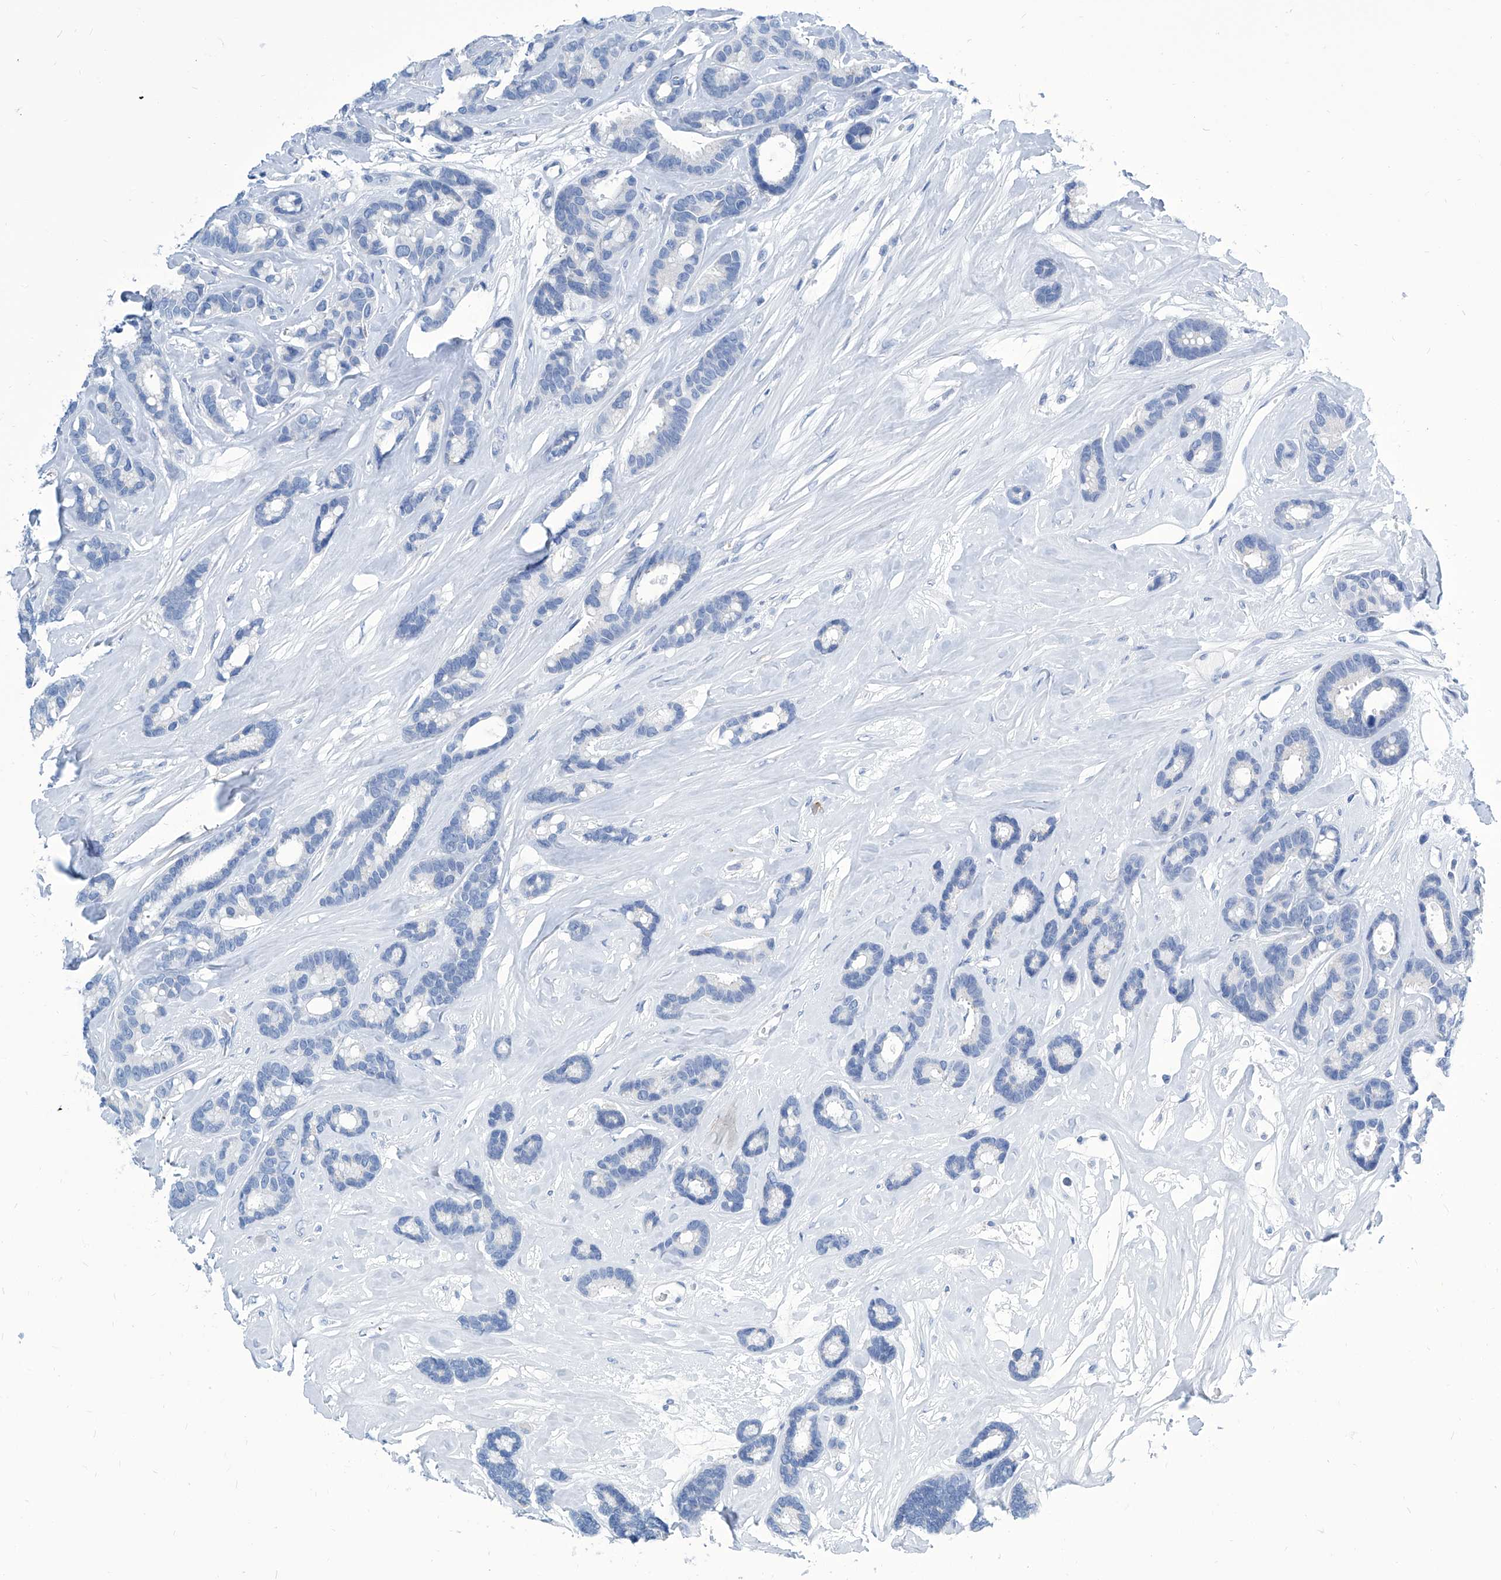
{"staining": {"intensity": "negative", "quantity": "none", "location": "none"}, "tissue": "breast cancer", "cell_type": "Tumor cells", "image_type": "cancer", "snomed": [{"axis": "morphology", "description": "Duct carcinoma"}, {"axis": "topography", "description": "Breast"}], "caption": "The histopathology image exhibits no significant staining in tumor cells of infiltrating ductal carcinoma (breast). (Brightfield microscopy of DAB (3,3'-diaminobenzidine) immunohistochemistry (IHC) at high magnification).", "gene": "ZNF519", "patient": {"sex": "female", "age": 87}}